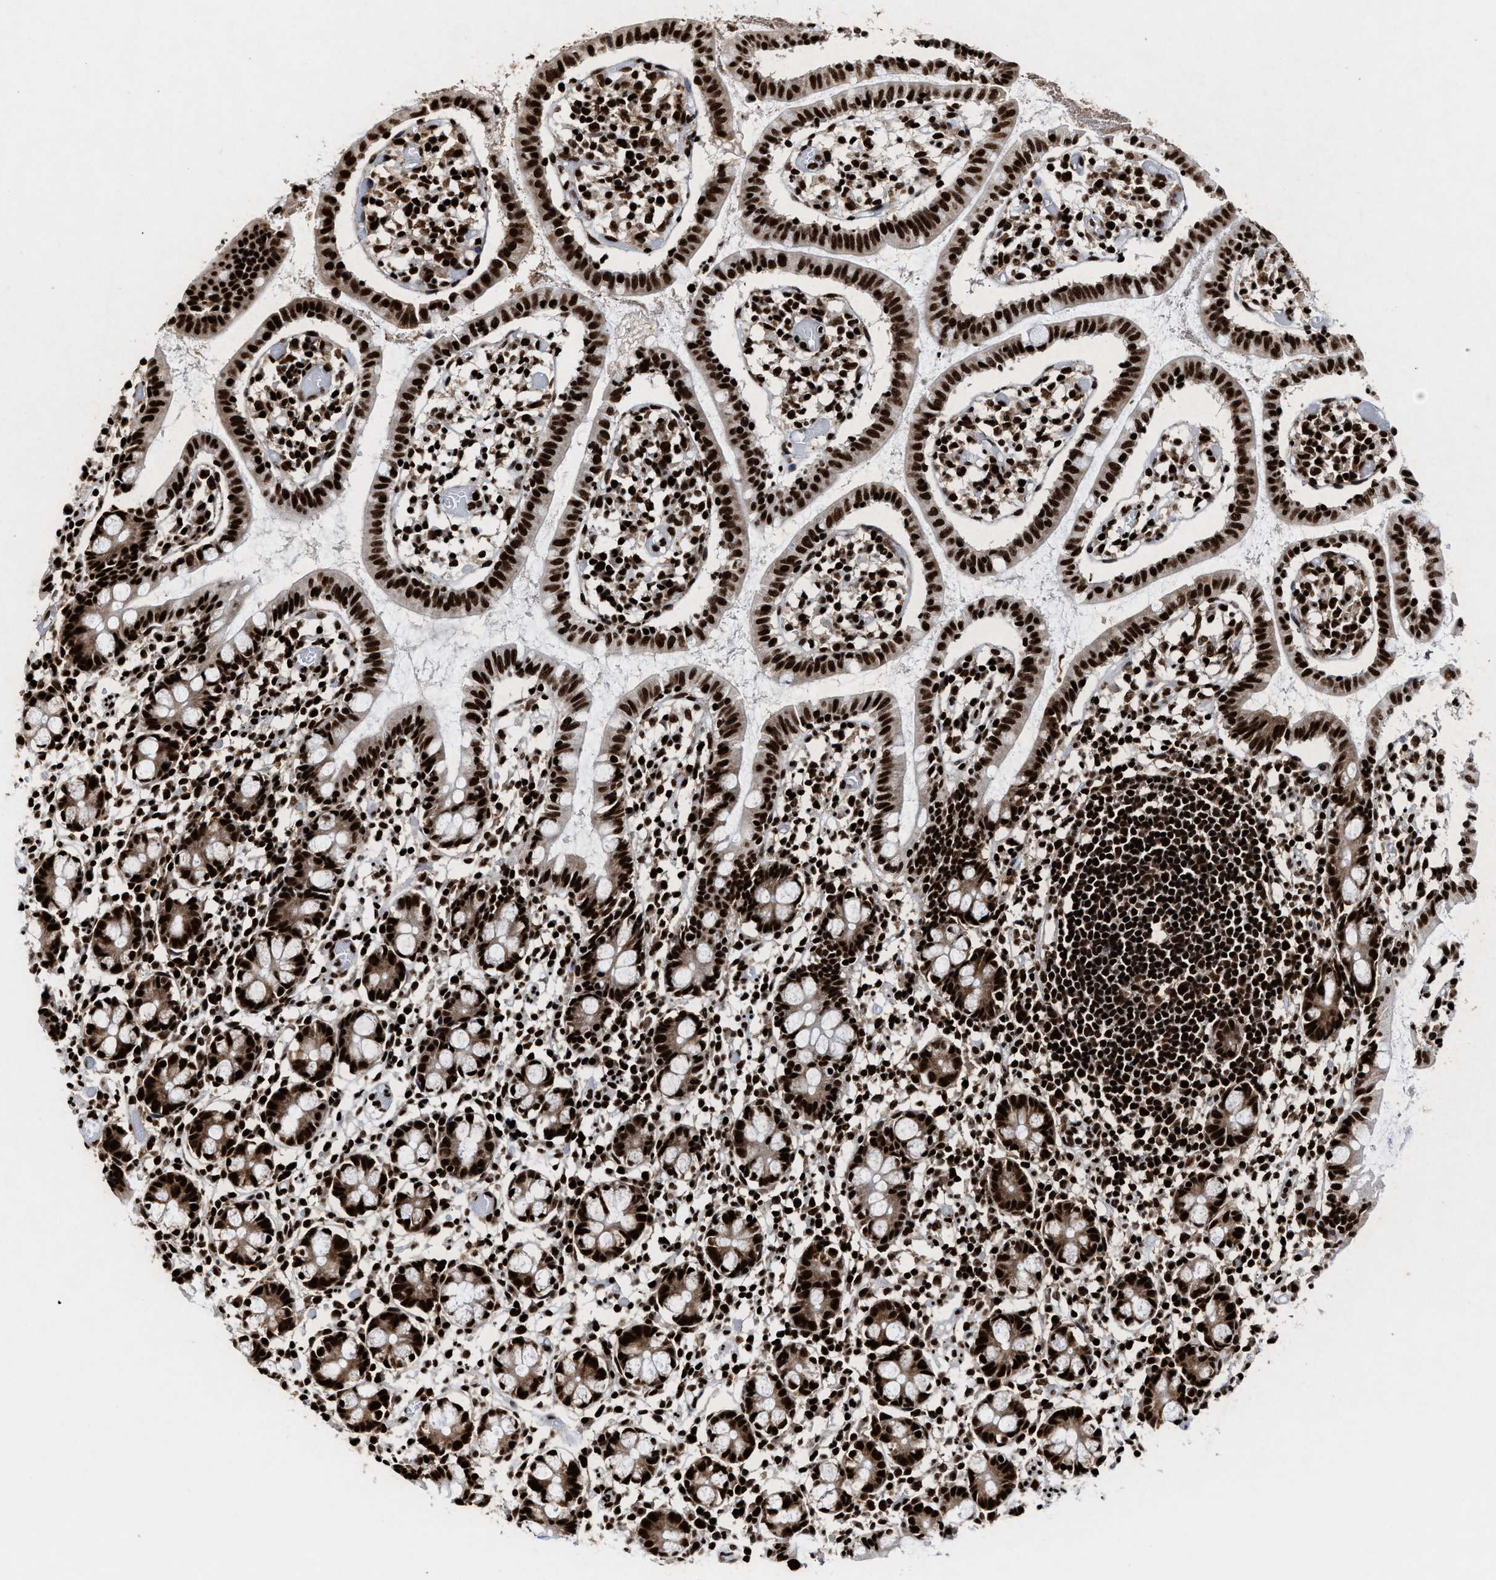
{"staining": {"intensity": "strong", "quantity": ">75%", "location": "cytoplasmic/membranous,nuclear"}, "tissue": "small intestine", "cell_type": "Glandular cells", "image_type": "normal", "snomed": [{"axis": "morphology", "description": "Normal tissue, NOS"}, {"axis": "morphology", "description": "Cystadenocarcinoma, serous, Metastatic site"}, {"axis": "topography", "description": "Small intestine"}], "caption": "This image demonstrates immunohistochemistry staining of benign small intestine, with high strong cytoplasmic/membranous,nuclear staining in approximately >75% of glandular cells.", "gene": "ALYREF", "patient": {"sex": "female", "age": 61}}